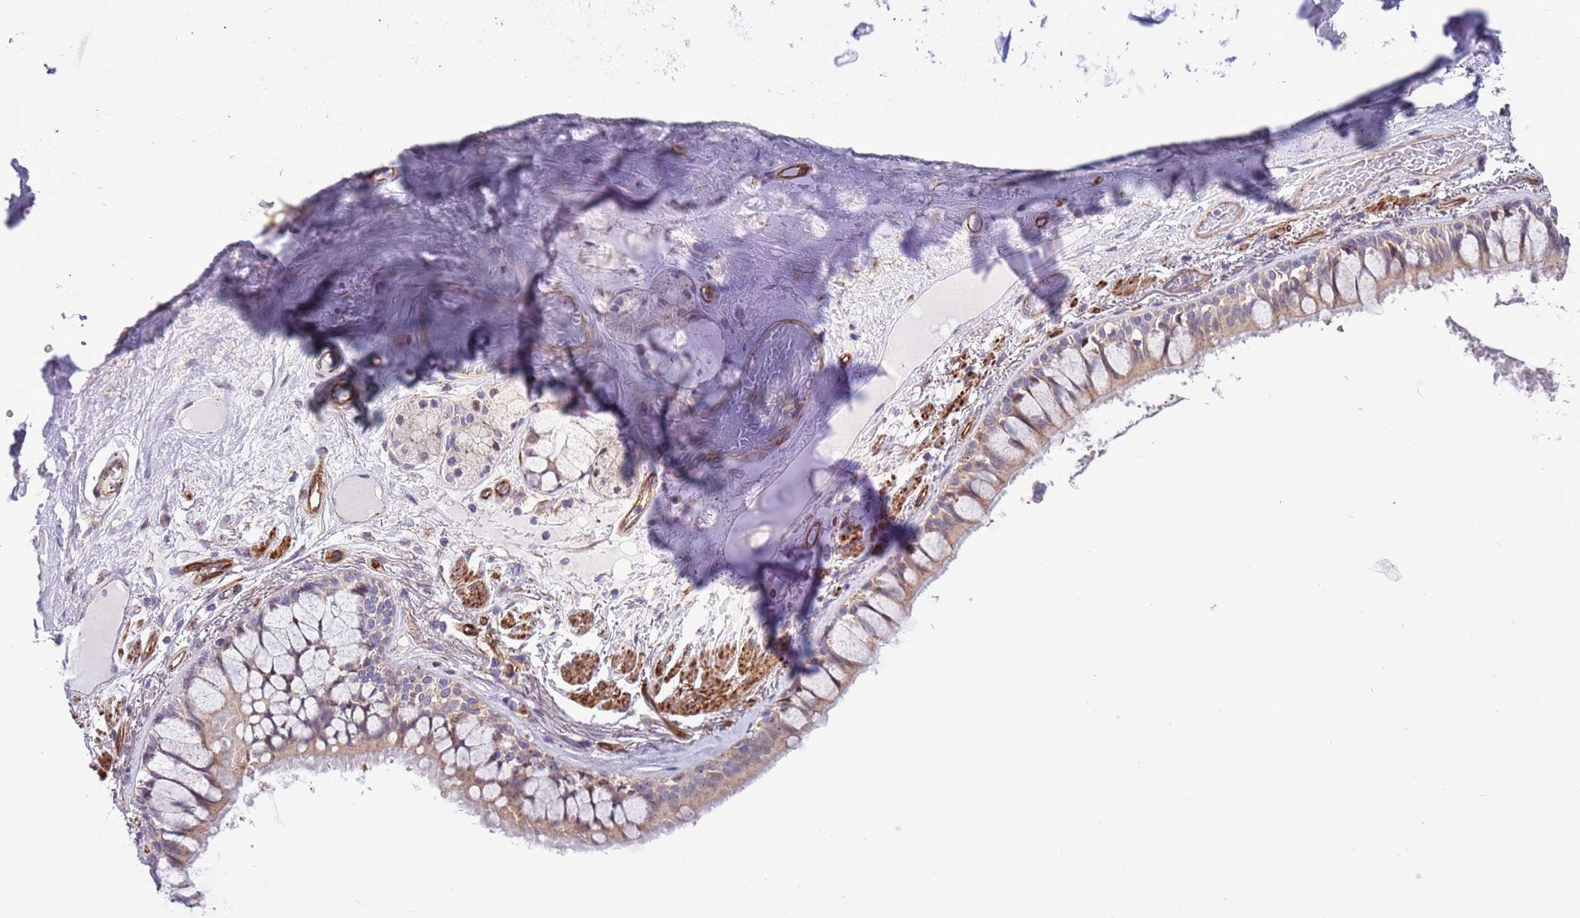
{"staining": {"intensity": "moderate", "quantity": ">75%", "location": "cytoplasmic/membranous"}, "tissue": "bronchus", "cell_type": "Respiratory epithelial cells", "image_type": "normal", "snomed": [{"axis": "morphology", "description": "Normal tissue, NOS"}, {"axis": "topography", "description": "Bronchus"}], "caption": "Immunohistochemistry of unremarkable bronchus reveals medium levels of moderate cytoplasmic/membranous positivity in about >75% of respiratory epithelial cells.", "gene": "GAS2L3", "patient": {"sex": "male", "age": 70}}